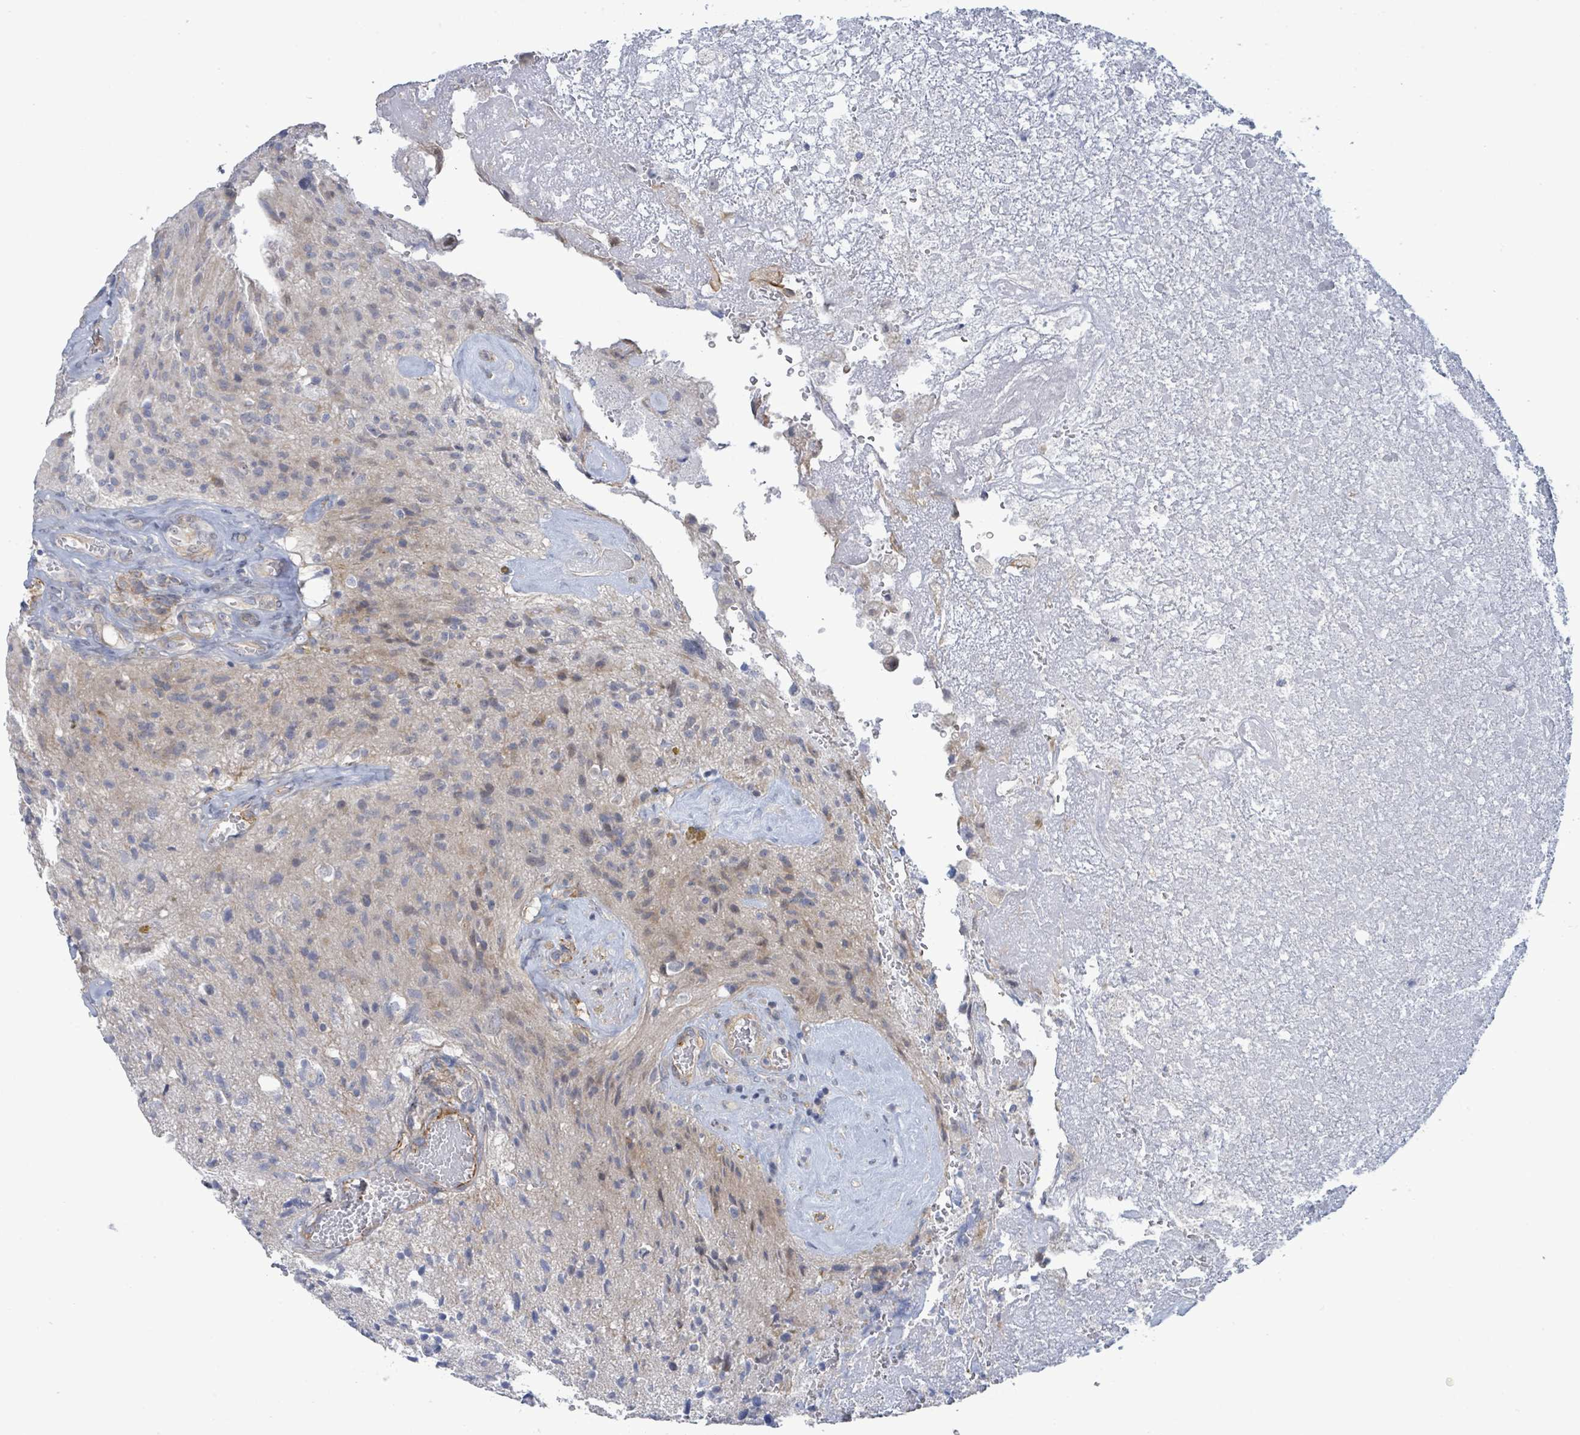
{"staining": {"intensity": "negative", "quantity": "none", "location": "none"}, "tissue": "glioma", "cell_type": "Tumor cells", "image_type": "cancer", "snomed": [{"axis": "morphology", "description": "Glioma, malignant, High grade"}, {"axis": "topography", "description": "Brain"}], "caption": "Immunohistochemical staining of human malignant glioma (high-grade) reveals no significant positivity in tumor cells.", "gene": "DMRTC1B", "patient": {"sex": "male", "age": 69}}